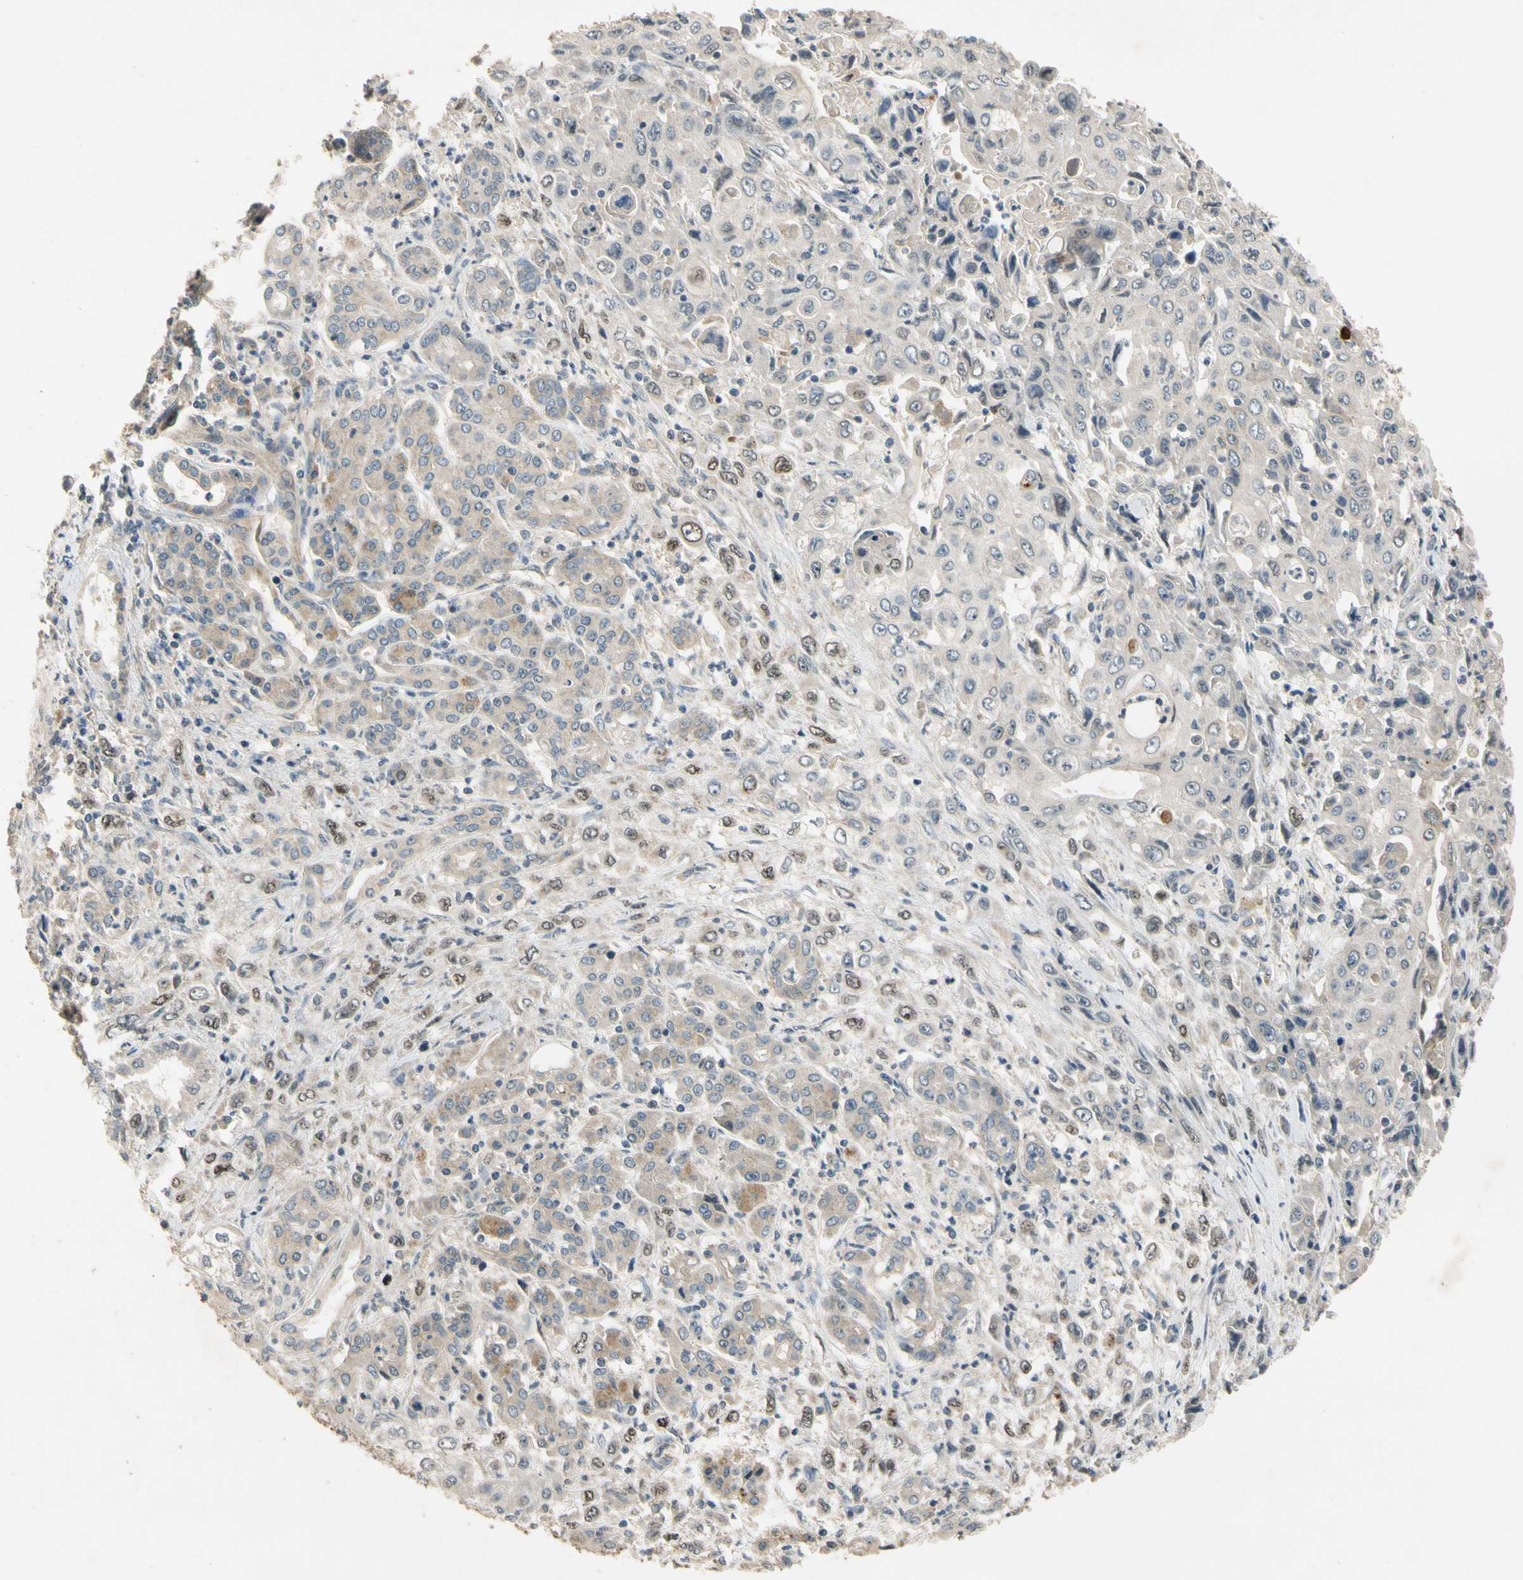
{"staining": {"intensity": "weak", "quantity": "<25%", "location": "cytoplasmic/membranous,nuclear"}, "tissue": "pancreatic cancer", "cell_type": "Tumor cells", "image_type": "cancer", "snomed": [{"axis": "morphology", "description": "Adenocarcinoma, NOS"}, {"axis": "topography", "description": "Pancreas"}], "caption": "Tumor cells are negative for protein expression in human adenocarcinoma (pancreatic). (Stains: DAB IHC with hematoxylin counter stain, Microscopy: brightfield microscopy at high magnification).", "gene": "ALKBH3", "patient": {"sex": "male", "age": 70}}